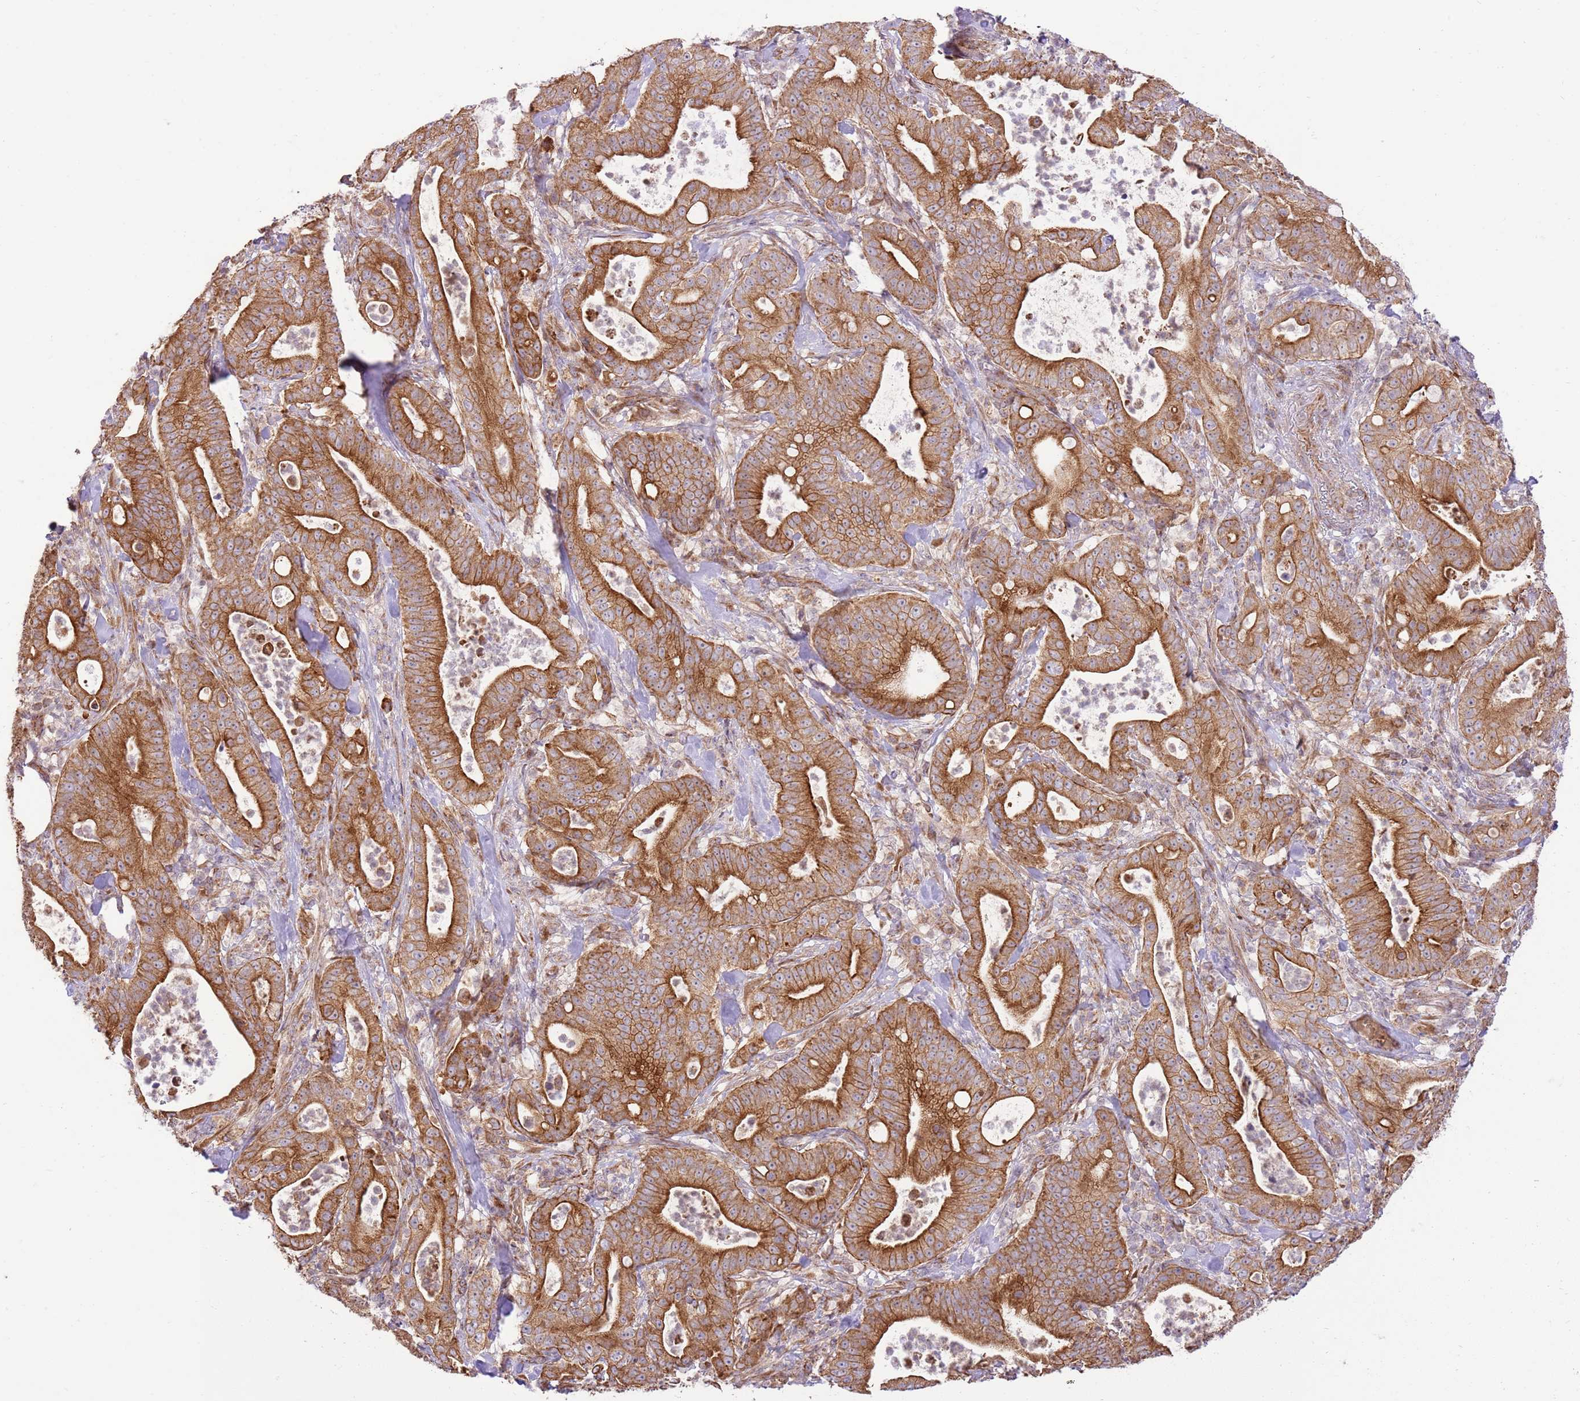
{"staining": {"intensity": "strong", "quantity": ">75%", "location": "cytoplasmic/membranous"}, "tissue": "pancreatic cancer", "cell_type": "Tumor cells", "image_type": "cancer", "snomed": [{"axis": "morphology", "description": "Adenocarcinoma, NOS"}, {"axis": "topography", "description": "Pancreas"}], "caption": "A histopathology image of human adenocarcinoma (pancreatic) stained for a protein exhibits strong cytoplasmic/membranous brown staining in tumor cells. Immunohistochemistry (ihc) stains the protein in brown and the nuclei are stained blue.", "gene": "SPATA2L", "patient": {"sex": "male", "age": 71}}